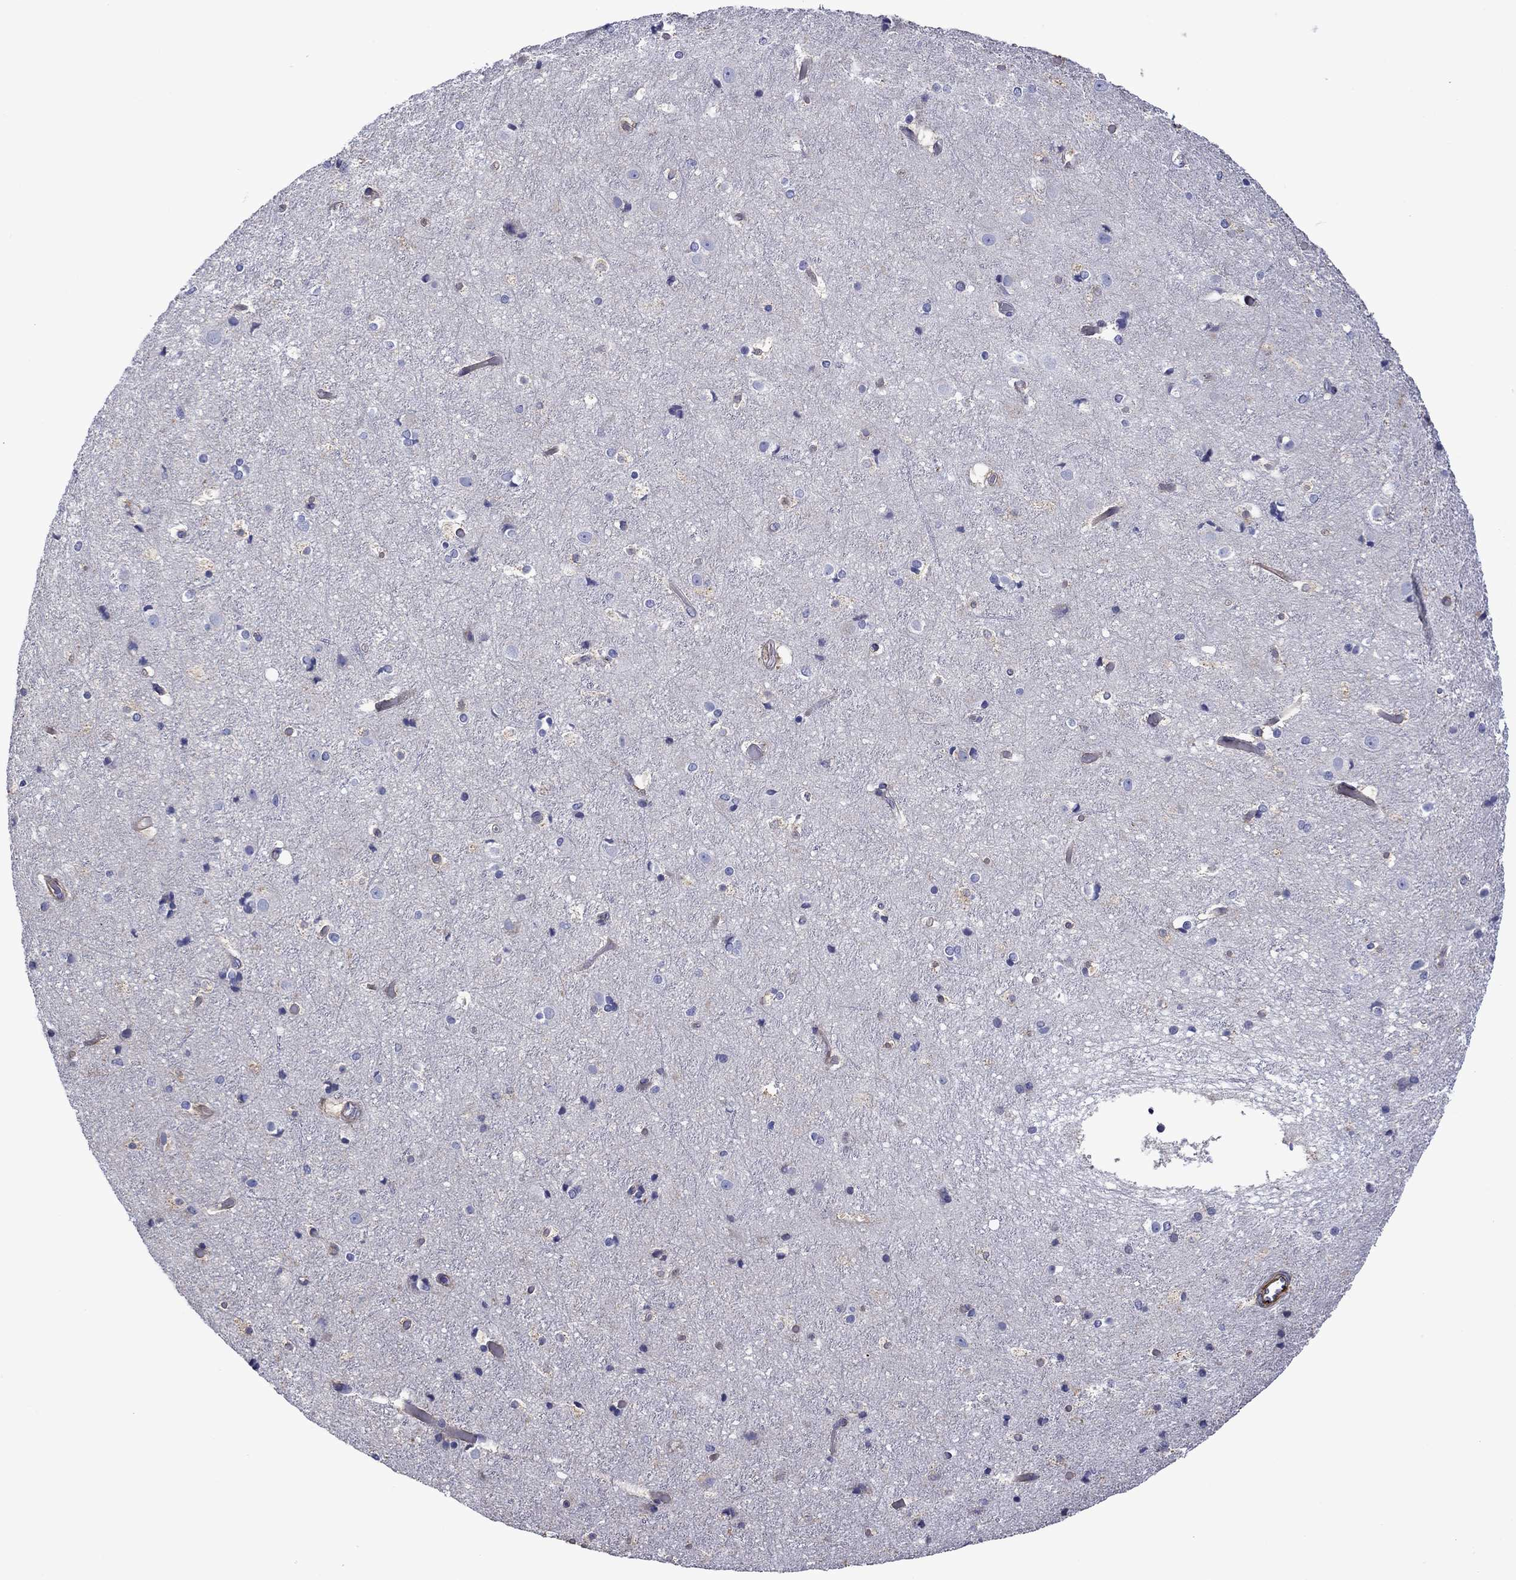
{"staining": {"intensity": "moderate", "quantity": "25%-75%", "location": "cytoplasmic/membranous"}, "tissue": "cerebral cortex", "cell_type": "Endothelial cells", "image_type": "normal", "snomed": [{"axis": "morphology", "description": "Normal tissue, NOS"}, {"axis": "topography", "description": "Cerebral cortex"}], "caption": "Immunohistochemistry (DAB) staining of normal cerebral cortex shows moderate cytoplasmic/membranous protein staining in approximately 25%-75% of endothelial cells.", "gene": "HSPG2", "patient": {"sex": "female", "age": 52}}